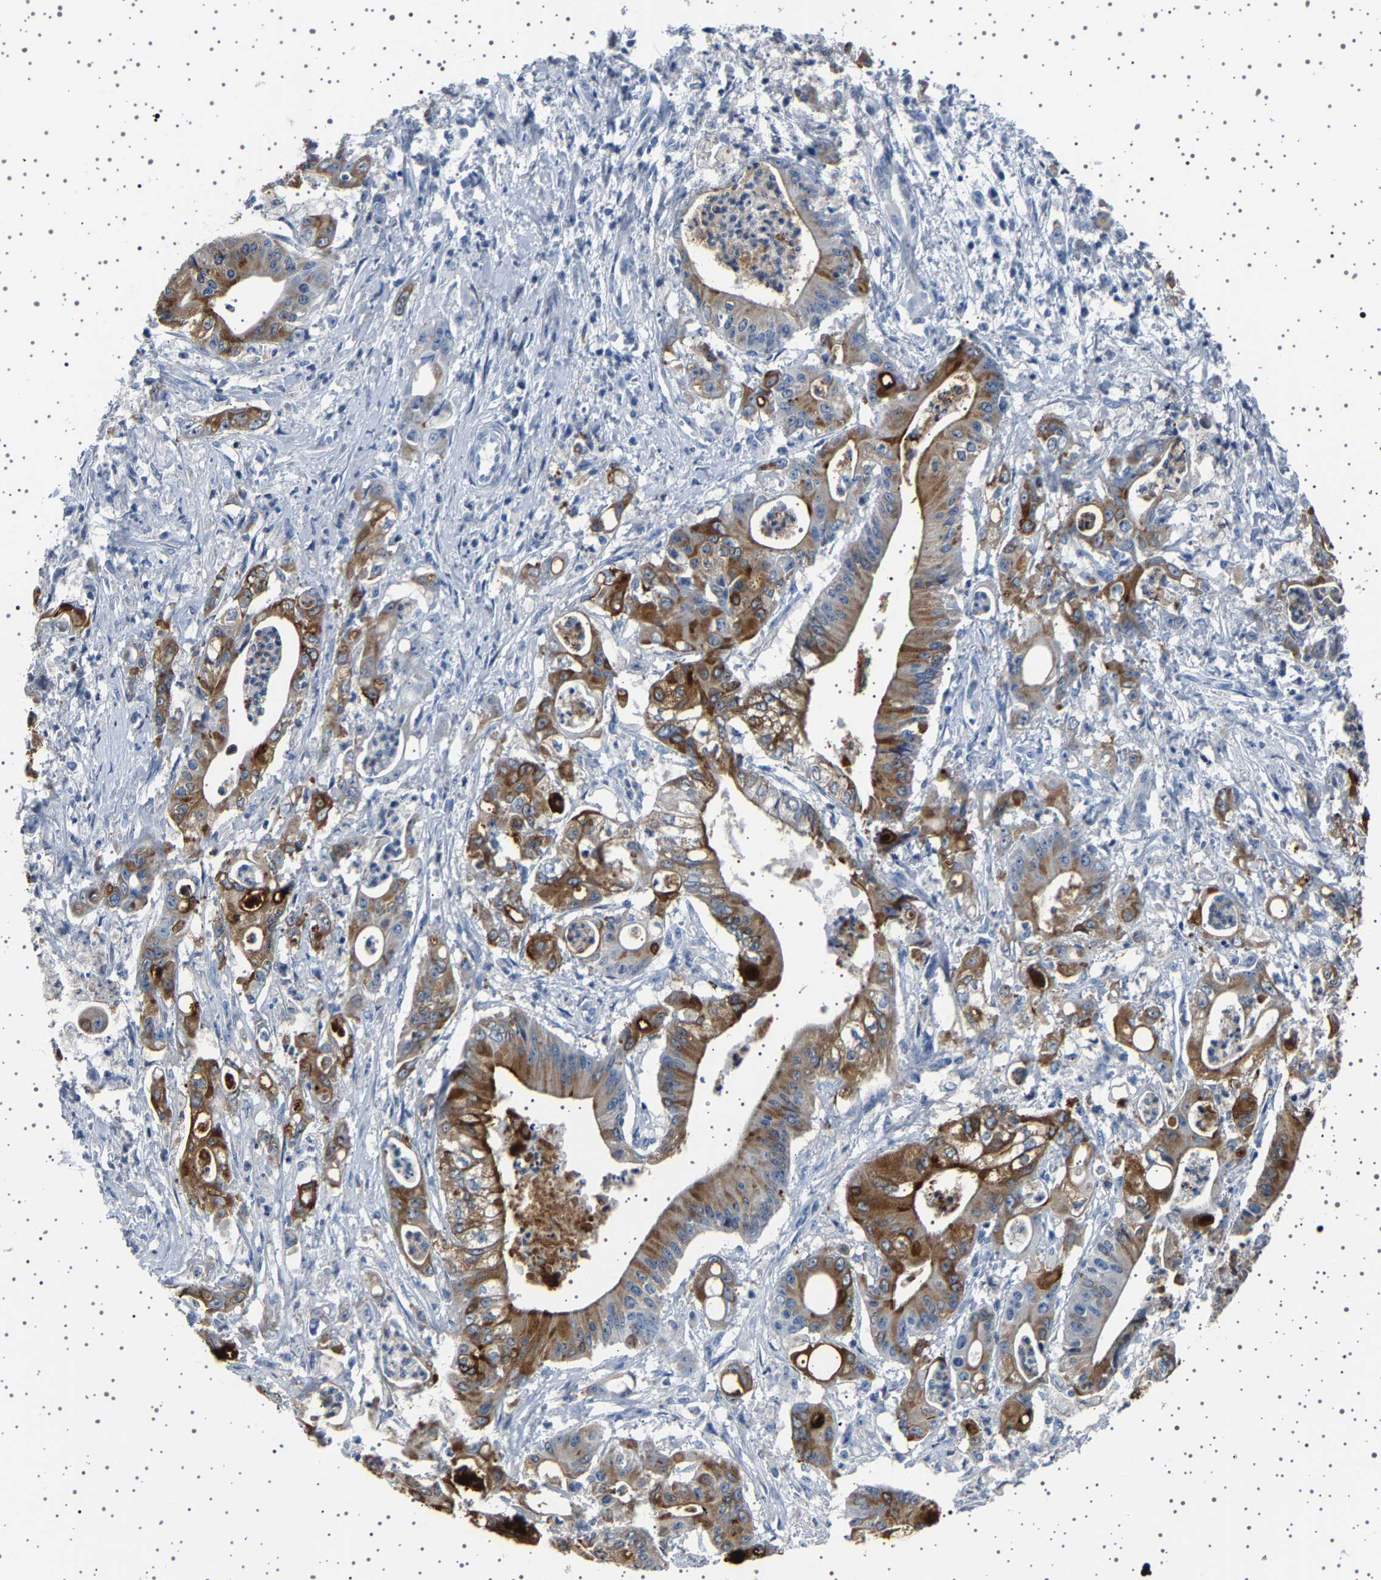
{"staining": {"intensity": "strong", "quantity": "25%-75%", "location": "cytoplasmic/membranous"}, "tissue": "pancreatic cancer", "cell_type": "Tumor cells", "image_type": "cancer", "snomed": [{"axis": "morphology", "description": "Normal tissue, NOS"}, {"axis": "topography", "description": "Lymph node"}], "caption": "Pancreatic cancer stained for a protein reveals strong cytoplasmic/membranous positivity in tumor cells. (DAB (3,3'-diaminobenzidine) = brown stain, brightfield microscopy at high magnification).", "gene": "TFF3", "patient": {"sex": "male", "age": 62}}